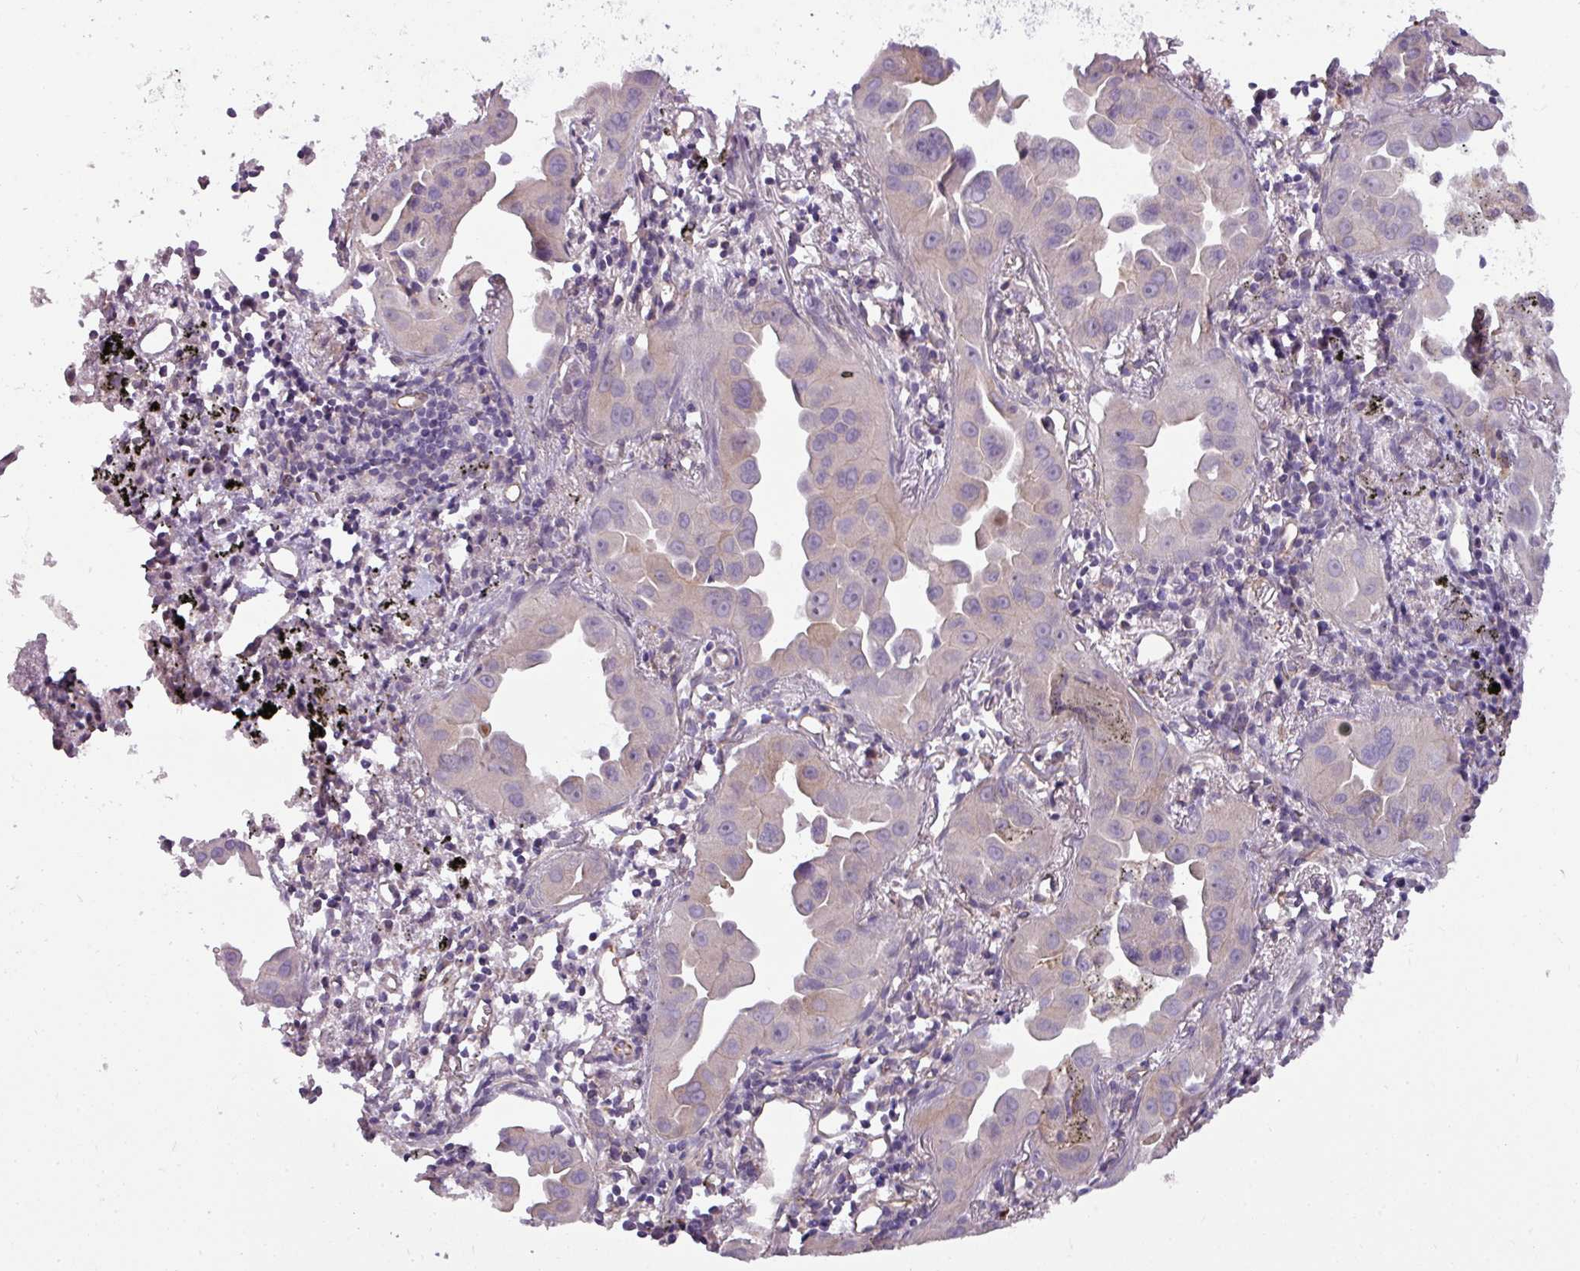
{"staining": {"intensity": "negative", "quantity": "none", "location": "none"}, "tissue": "lung cancer", "cell_type": "Tumor cells", "image_type": "cancer", "snomed": [{"axis": "morphology", "description": "Adenocarcinoma, NOS"}, {"axis": "topography", "description": "Lung"}], "caption": "The photomicrograph displays no significant staining in tumor cells of lung cancer.", "gene": "BUD23", "patient": {"sex": "male", "age": 68}}